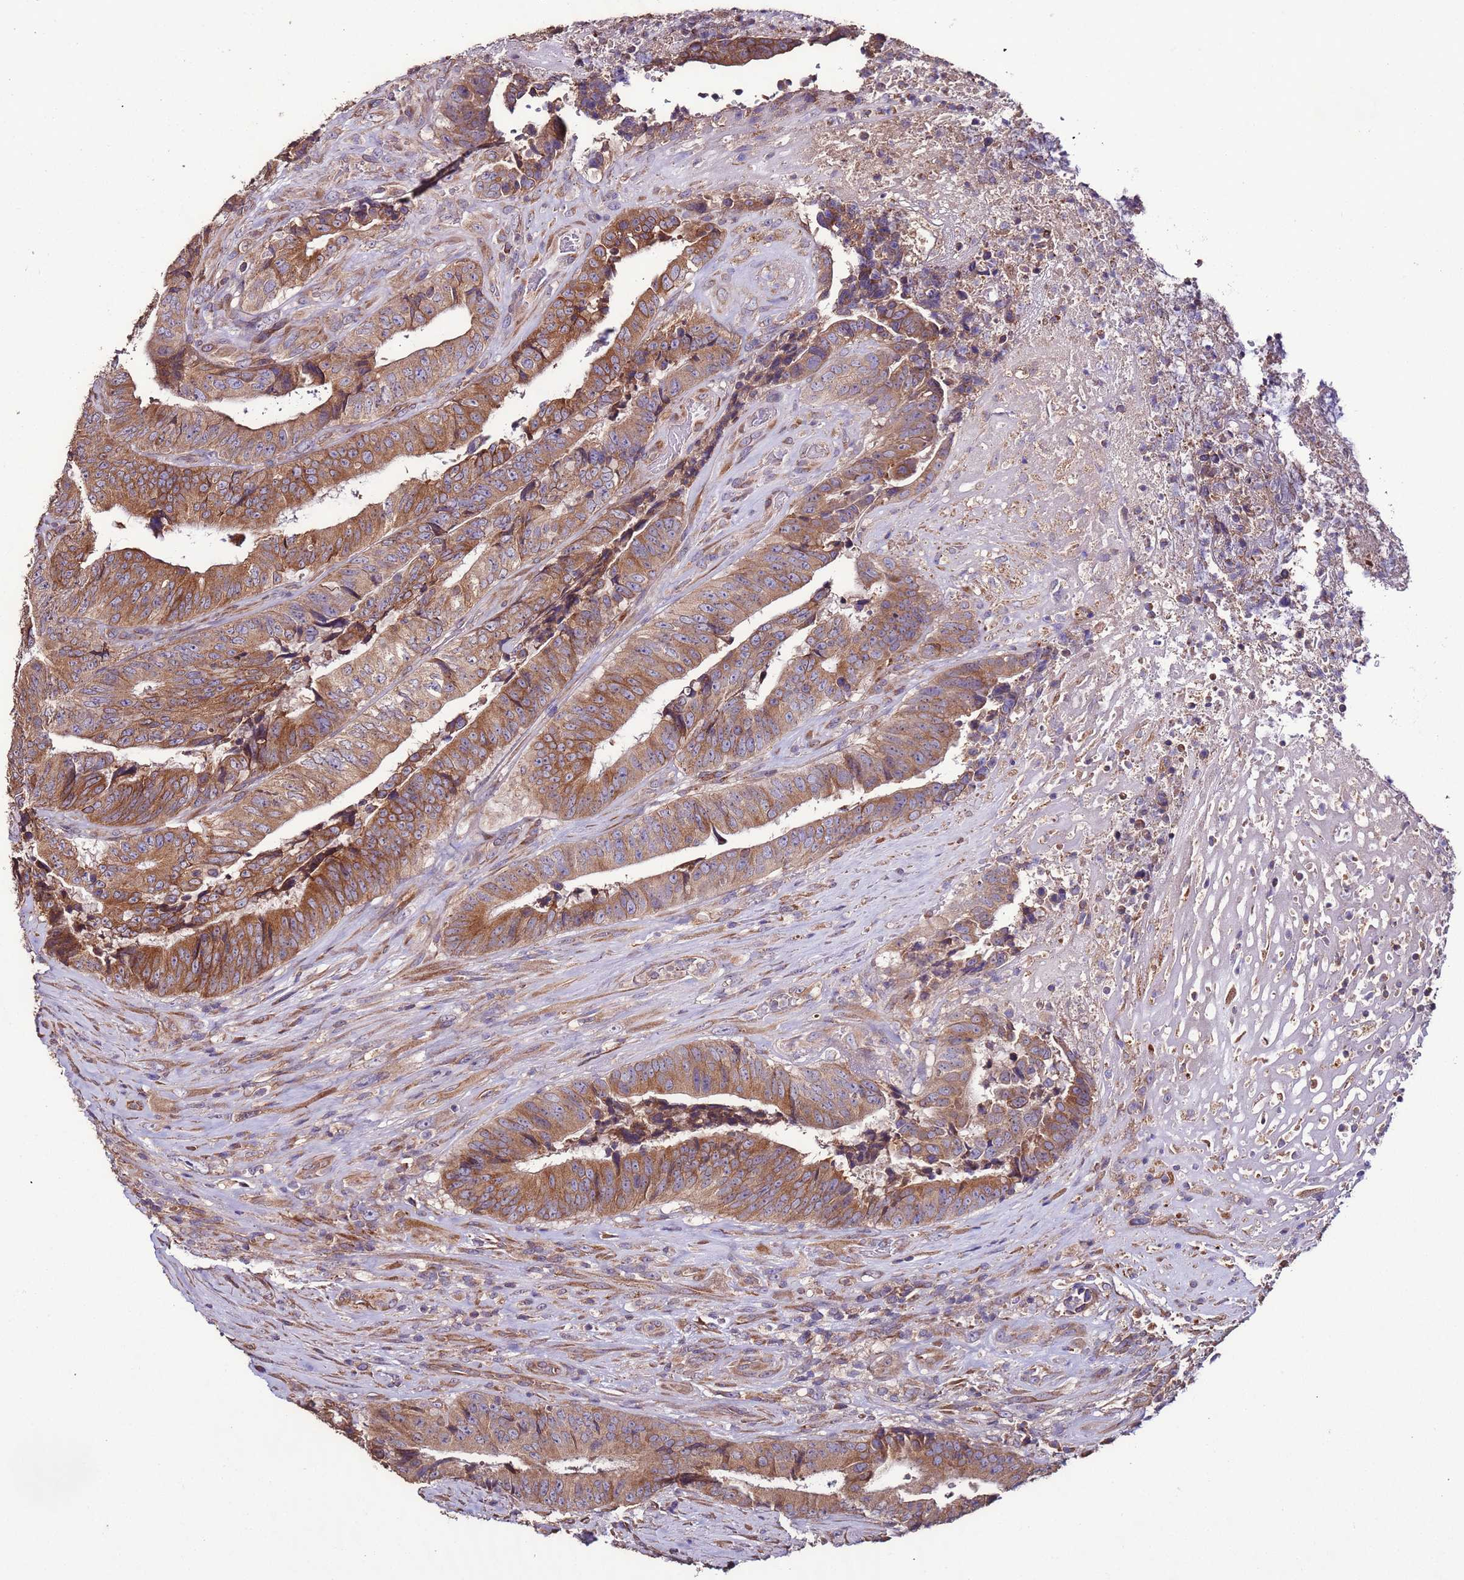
{"staining": {"intensity": "strong", "quantity": ">75%", "location": "cytoplasmic/membranous"}, "tissue": "colorectal cancer", "cell_type": "Tumor cells", "image_type": "cancer", "snomed": [{"axis": "morphology", "description": "Adenocarcinoma, NOS"}, {"axis": "topography", "description": "Rectum"}], "caption": "Protein expression analysis of adenocarcinoma (colorectal) reveals strong cytoplasmic/membranous positivity in about >75% of tumor cells.", "gene": "SLC41A3", "patient": {"sex": "male", "age": 72}}